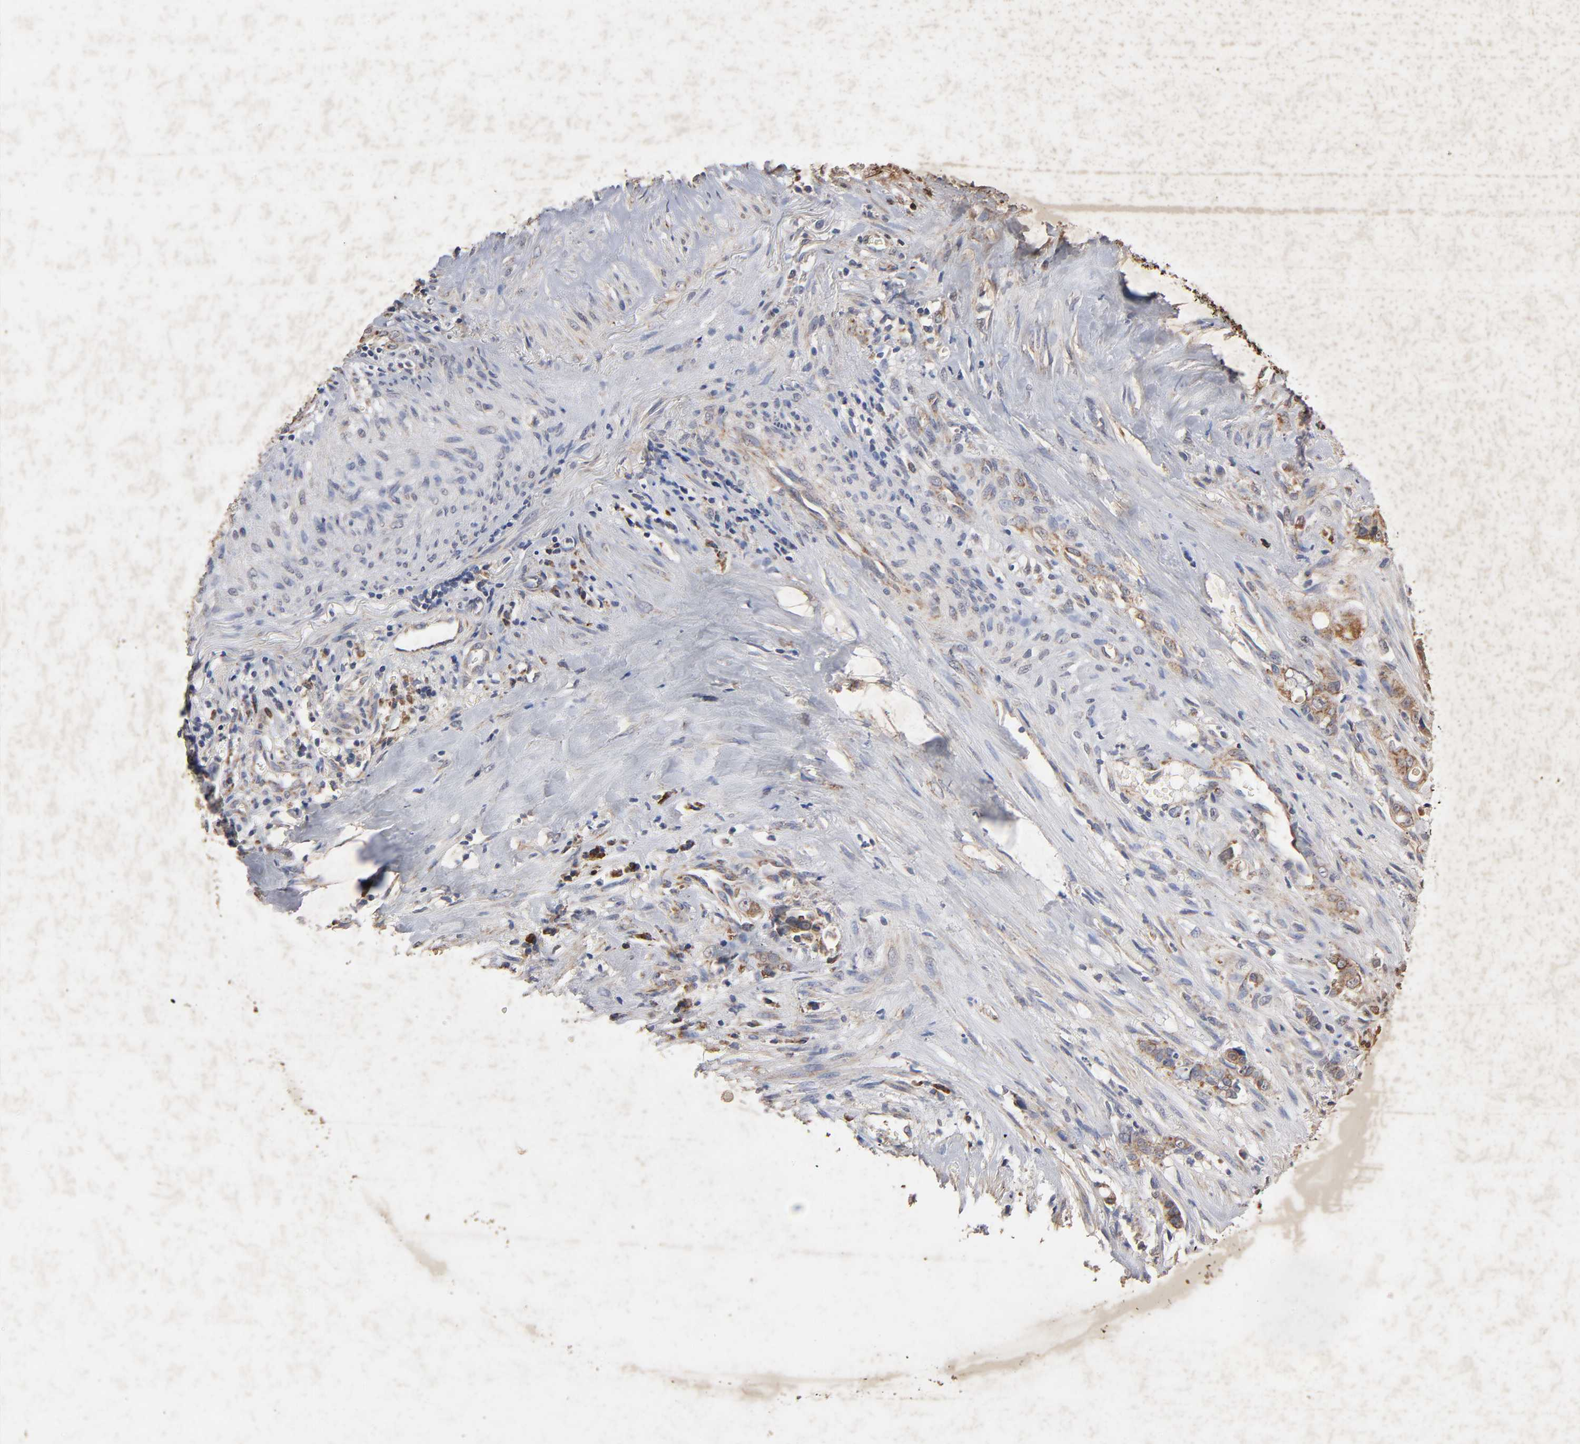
{"staining": {"intensity": "moderate", "quantity": "25%-75%", "location": "cytoplasmic/membranous"}, "tissue": "liver cancer", "cell_type": "Tumor cells", "image_type": "cancer", "snomed": [{"axis": "morphology", "description": "Cholangiocarcinoma"}, {"axis": "topography", "description": "Liver"}], "caption": "This micrograph exhibits immunohistochemistry (IHC) staining of human cholangiocarcinoma (liver), with medium moderate cytoplasmic/membranous positivity in about 25%-75% of tumor cells.", "gene": "CYCS", "patient": {"sex": "female", "age": 70}}